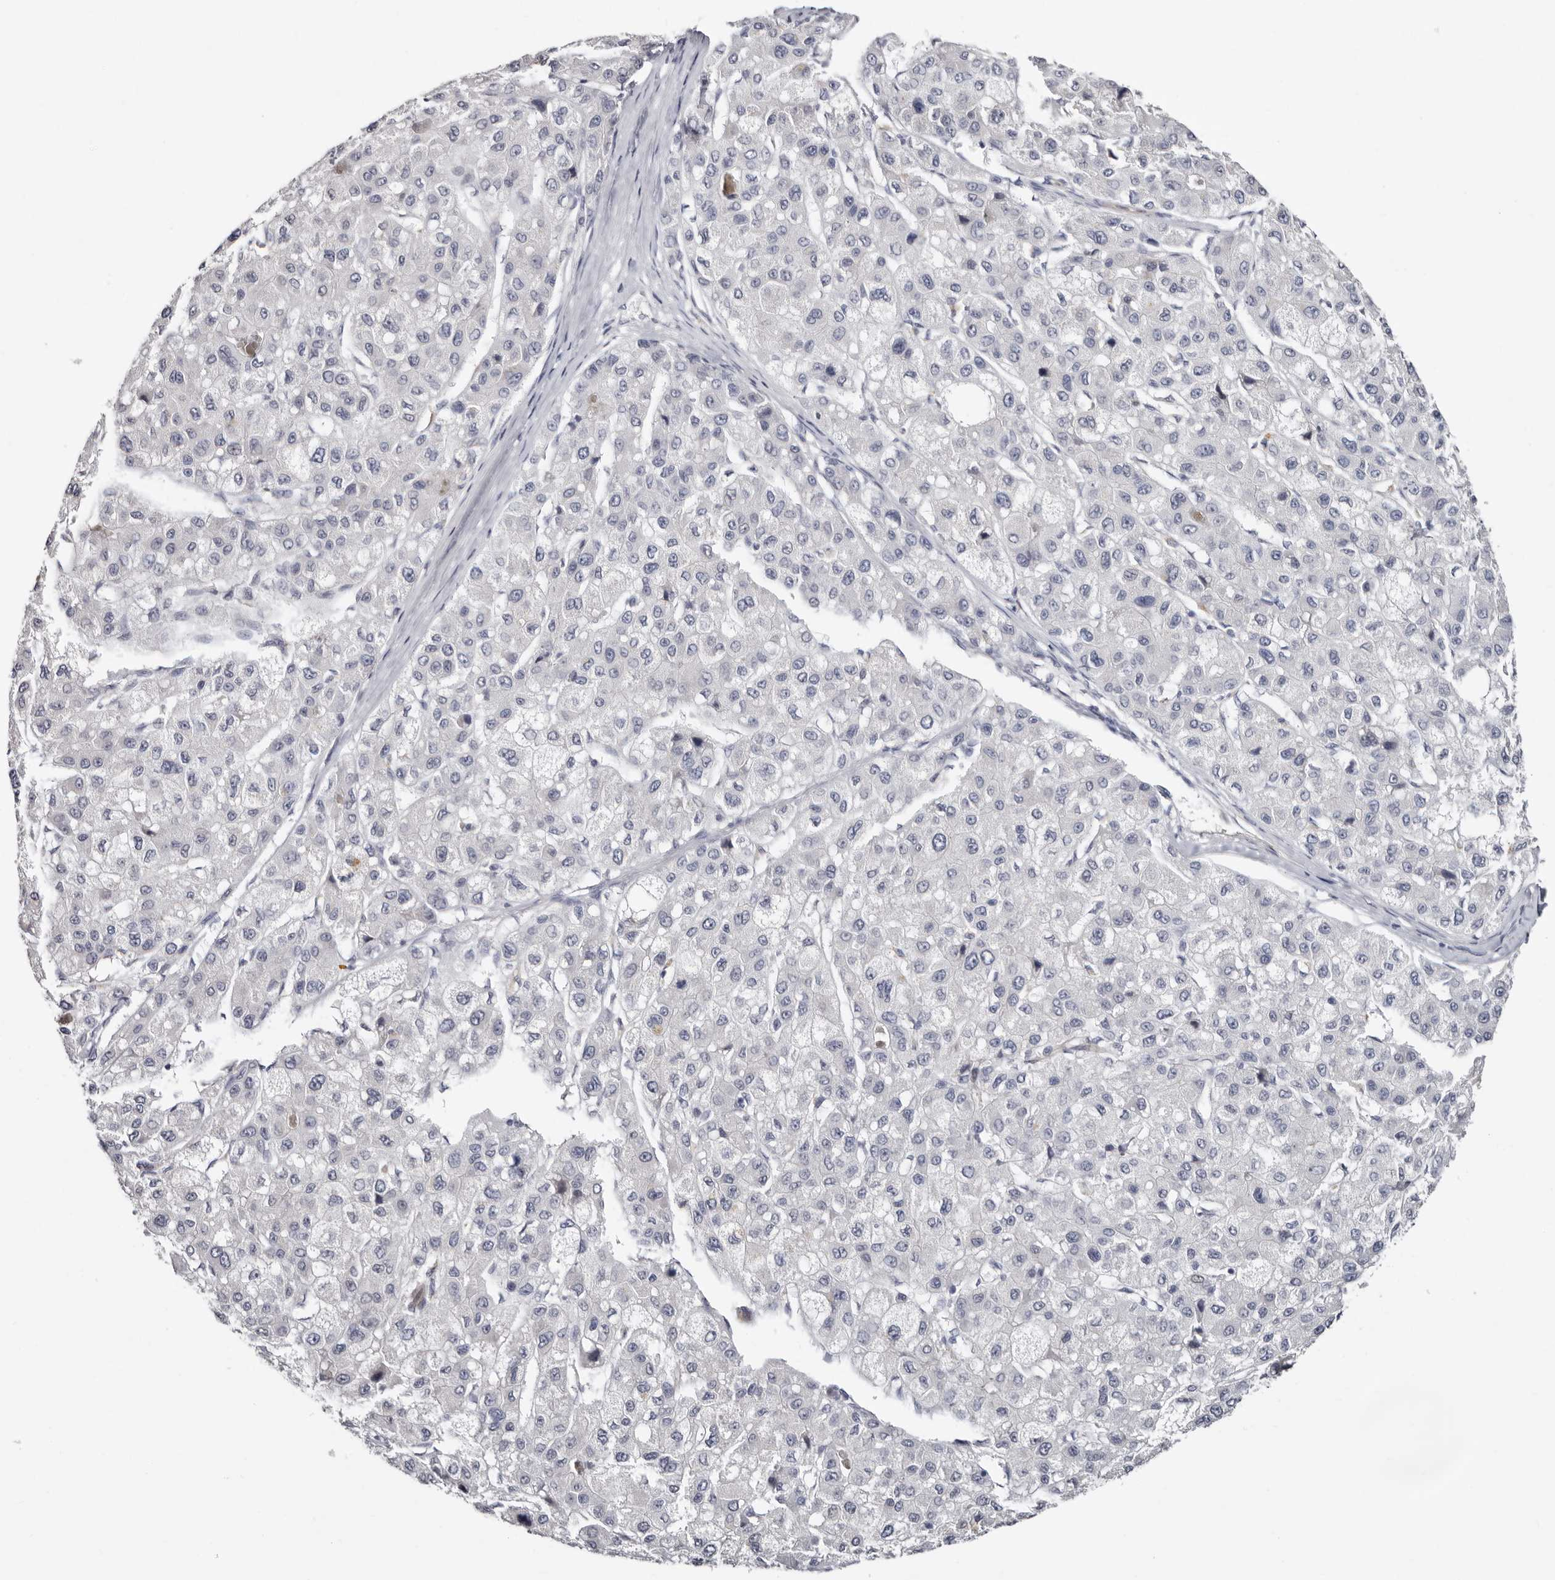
{"staining": {"intensity": "negative", "quantity": "none", "location": "none"}, "tissue": "liver cancer", "cell_type": "Tumor cells", "image_type": "cancer", "snomed": [{"axis": "morphology", "description": "Carcinoma, Hepatocellular, NOS"}, {"axis": "topography", "description": "Liver"}], "caption": "A high-resolution image shows IHC staining of liver hepatocellular carcinoma, which reveals no significant staining in tumor cells.", "gene": "PKDCC", "patient": {"sex": "male", "age": 80}}